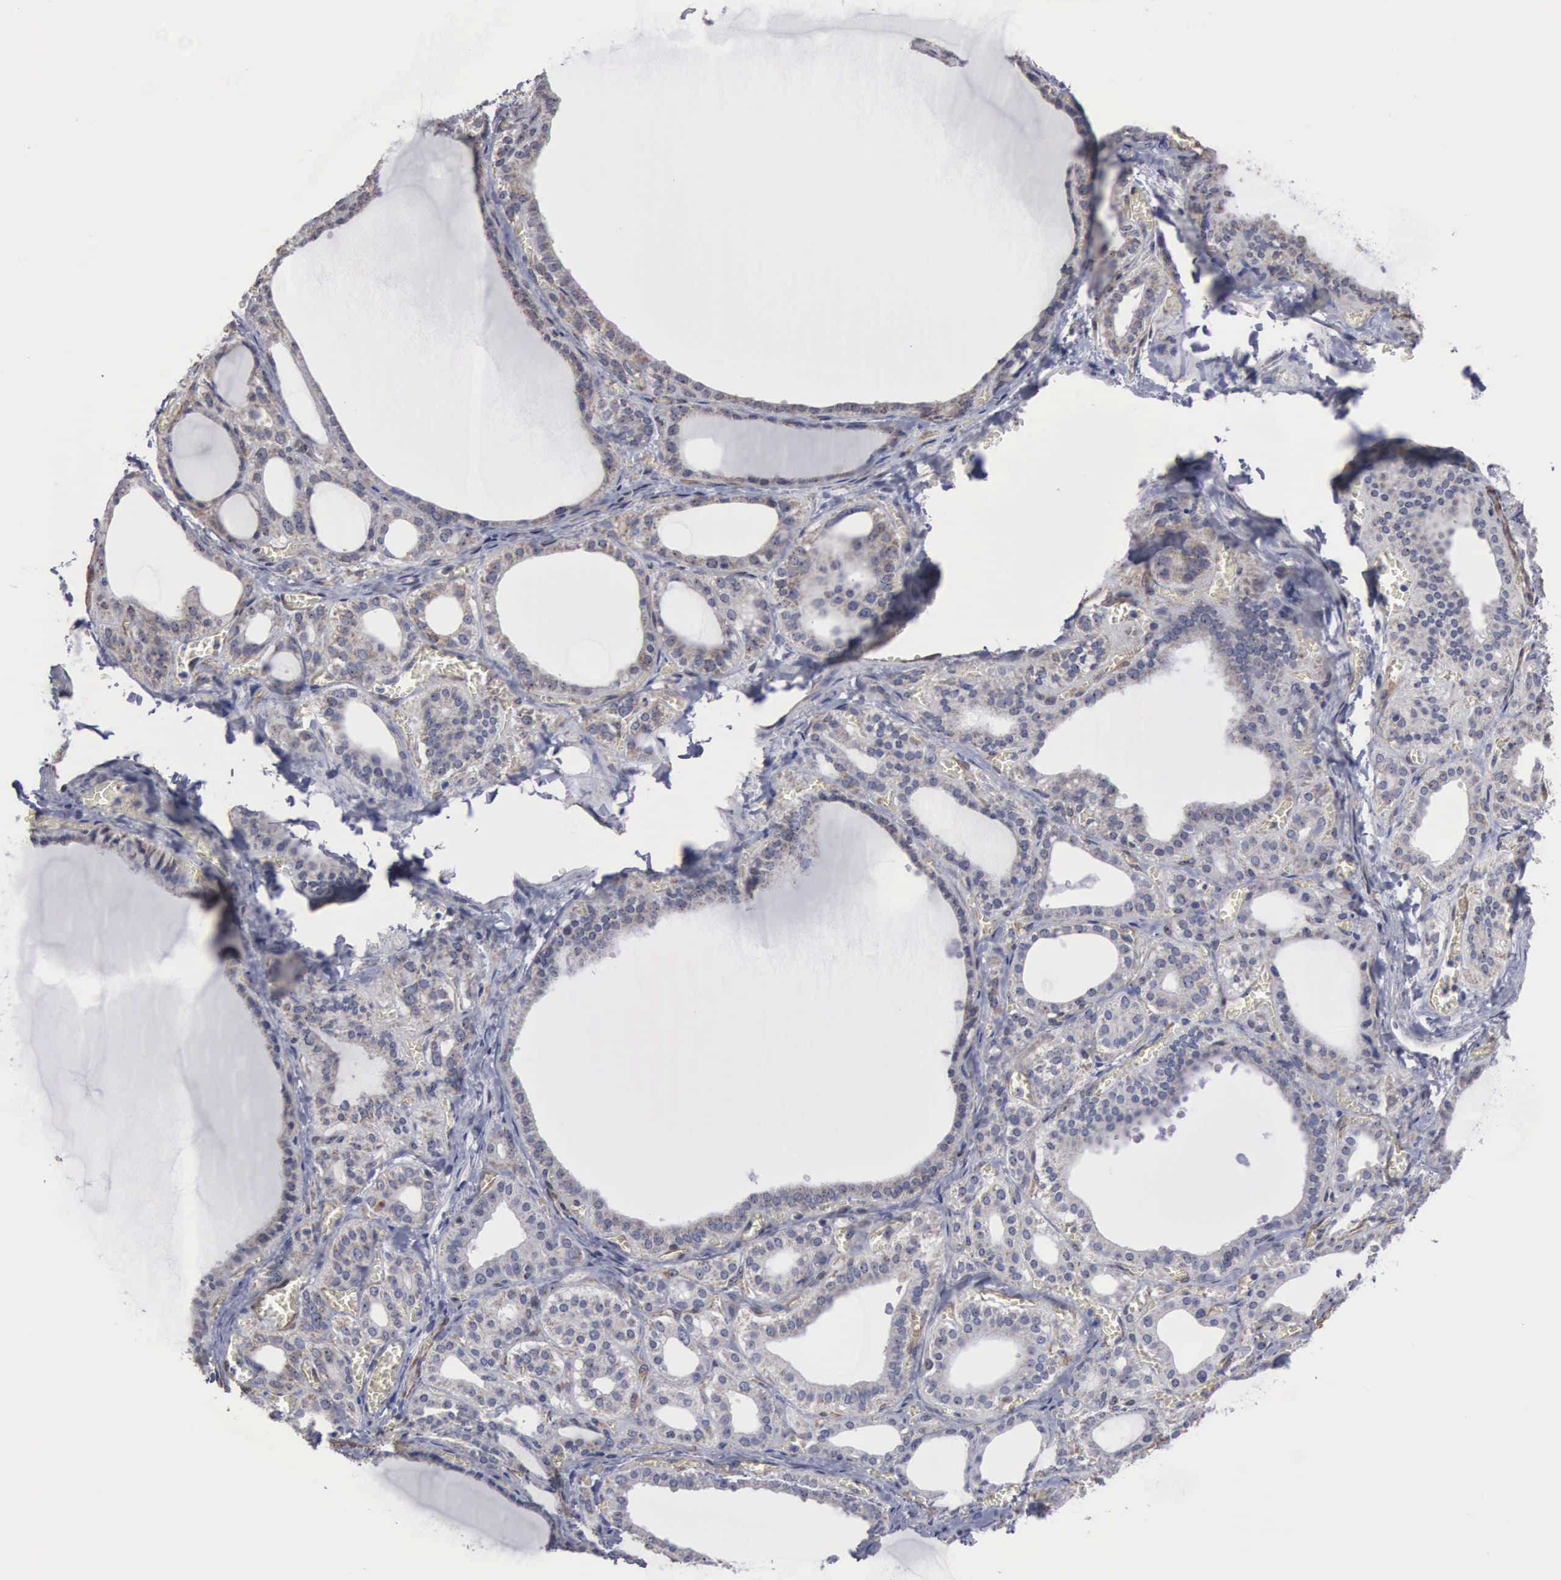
{"staining": {"intensity": "negative", "quantity": "none", "location": "none"}, "tissue": "thyroid gland", "cell_type": "Glandular cells", "image_type": "normal", "snomed": [{"axis": "morphology", "description": "Normal tissue, NOS"}, {"axis": "topography", "description": "Thyroid gland"}], "caption": "This is an IHC histopathology image of normal human thyroid gland. There is no positivity in glandular cells.", "gene": "NGDN", "patient": {"sex": "female", "age": 55}}